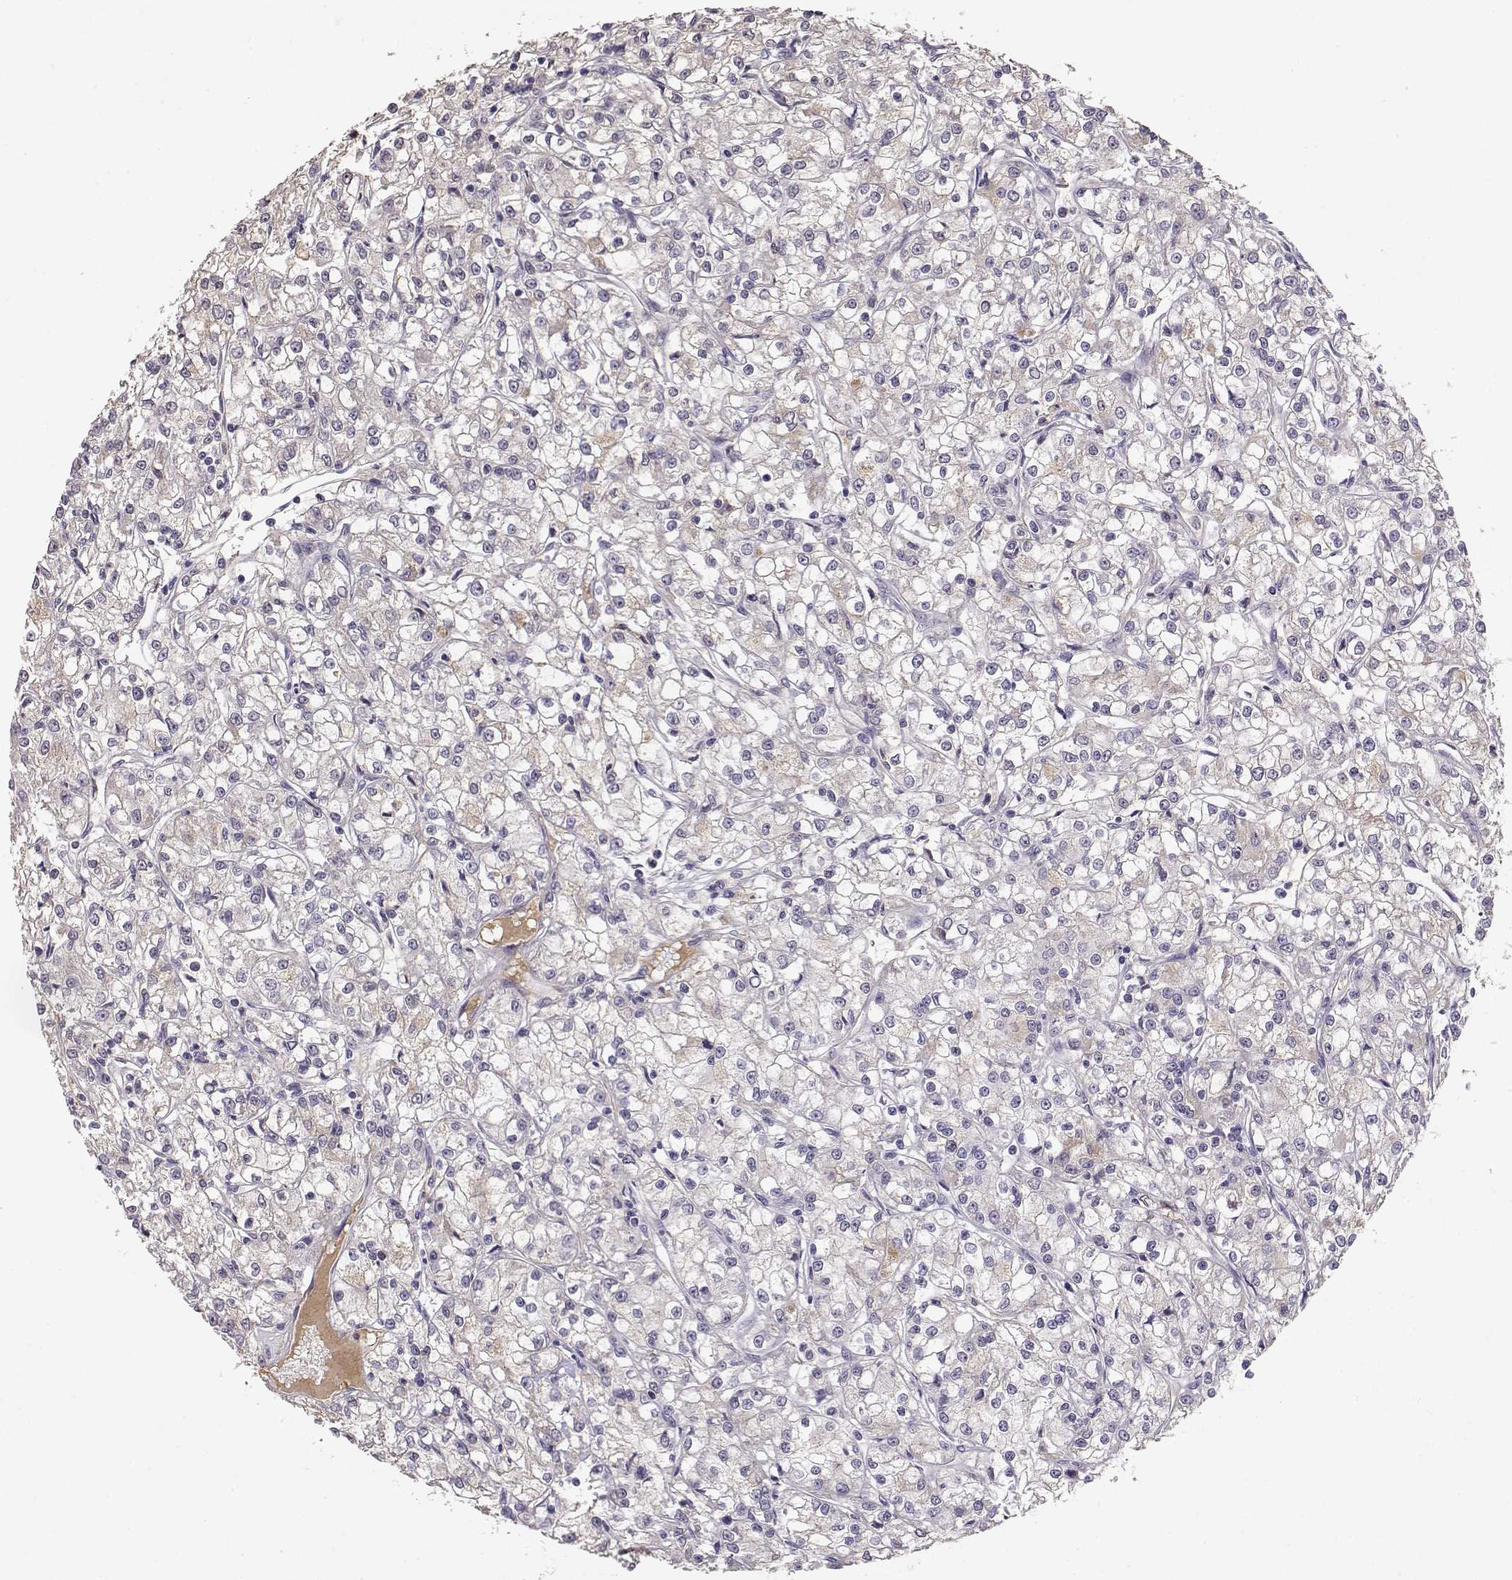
{"staining": {"intensity": "negative", "quantity": "none", "location": "none"}, "tissue": "renal cancer", "cell_type": "Tumor cells", "image_type": "cancer", "snomed": [{"axis": "morphology", "description": "Adenocarcinoma, NOS"}, {"axis": "topography", "description": "Kidney"}], "caption": "Immunohistochemistry of human renal adenocarcinoma shows no expression in tumor cells.", "gene": "TACR1", "patient": {"sex": "female", "age": 59}}